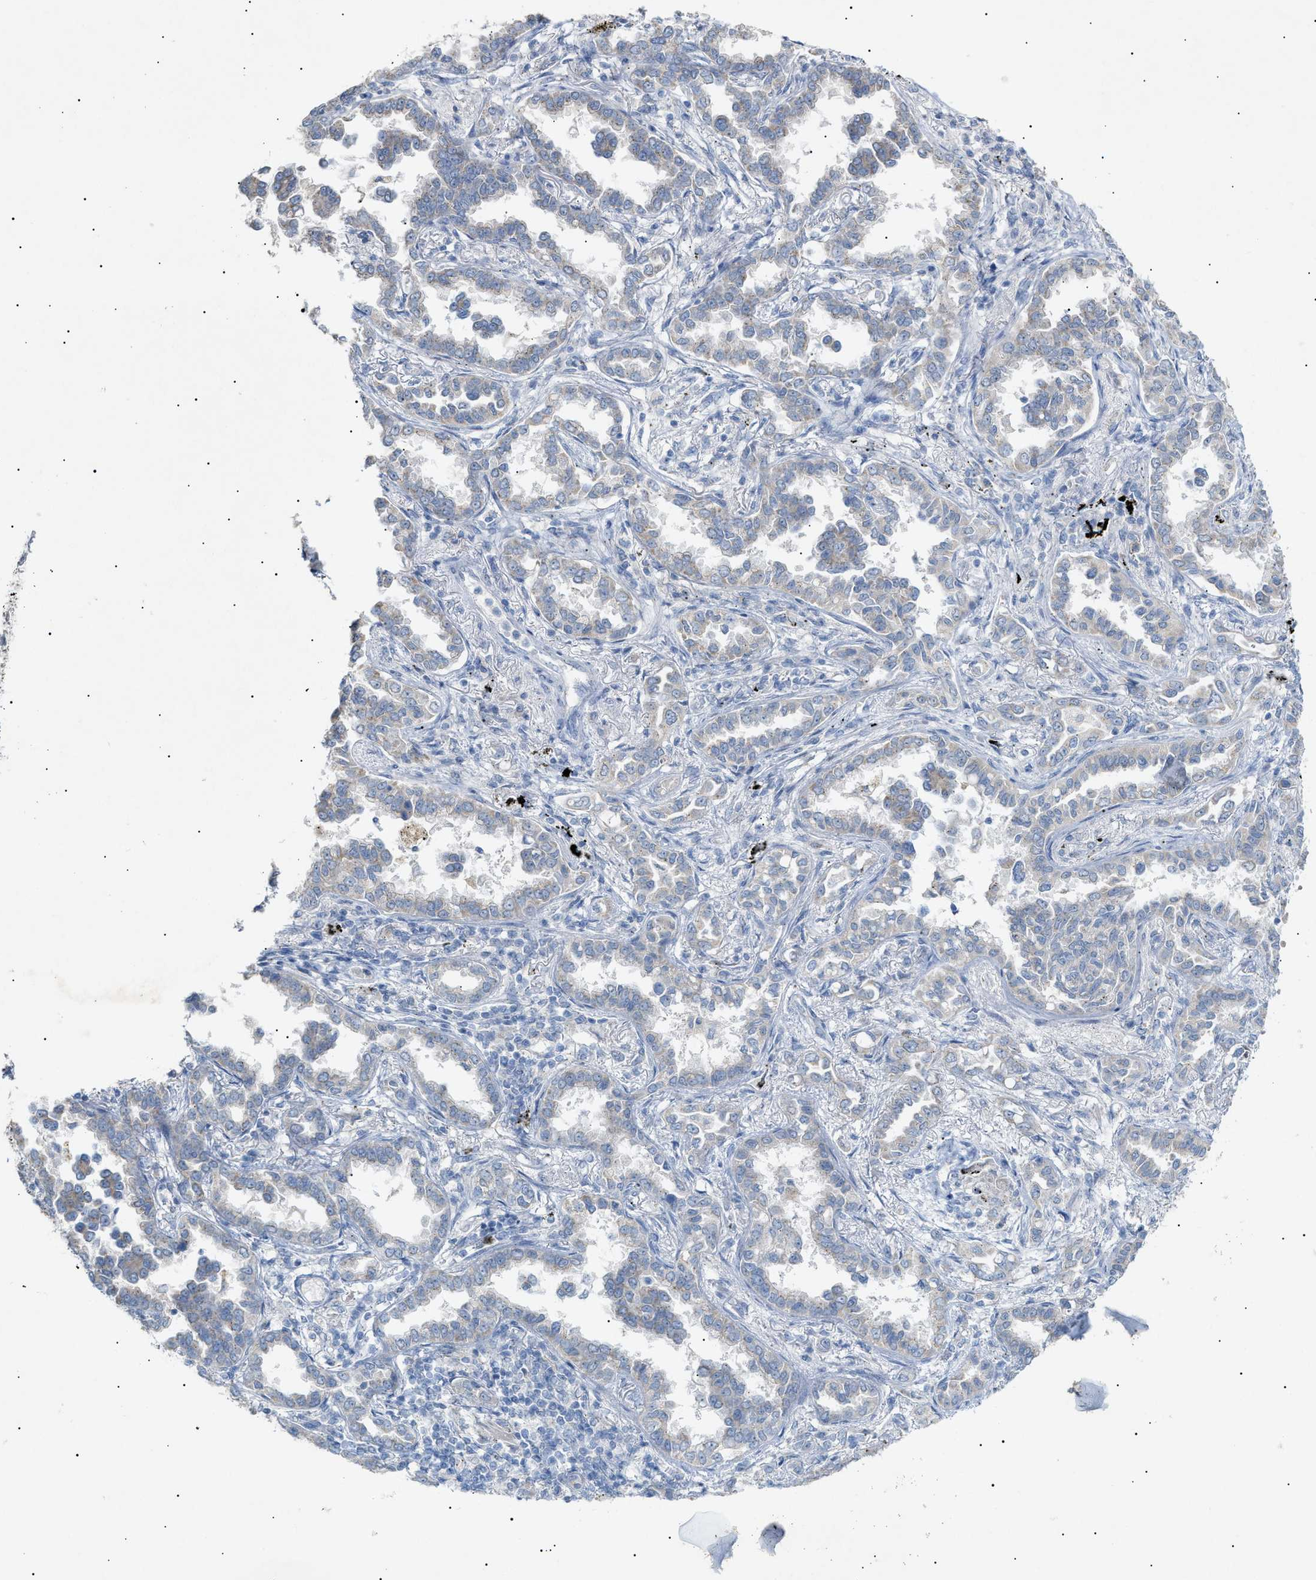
{"staining": {"intensity": "negative", "quantity": "none", "location": "none"}, "tissue": "lung cancer", "cell_type": "Tumor cells", "image_type": "cancer", "snomed": [{"axis": "morphology", "description": "Normal tissue, NOS"}, {"axis": "morphology", "description": "Adenocarcinoma, NOS"}, {"axis": "topography", "description": "Lung"}], "caption": "IHC image of lung cancer (adenocarcinoma) stained for a protein (brown), which reveals no expression in tumor cells.", "gene": "SLC25A31", "patient": {"sex": "male", "age": 59}}